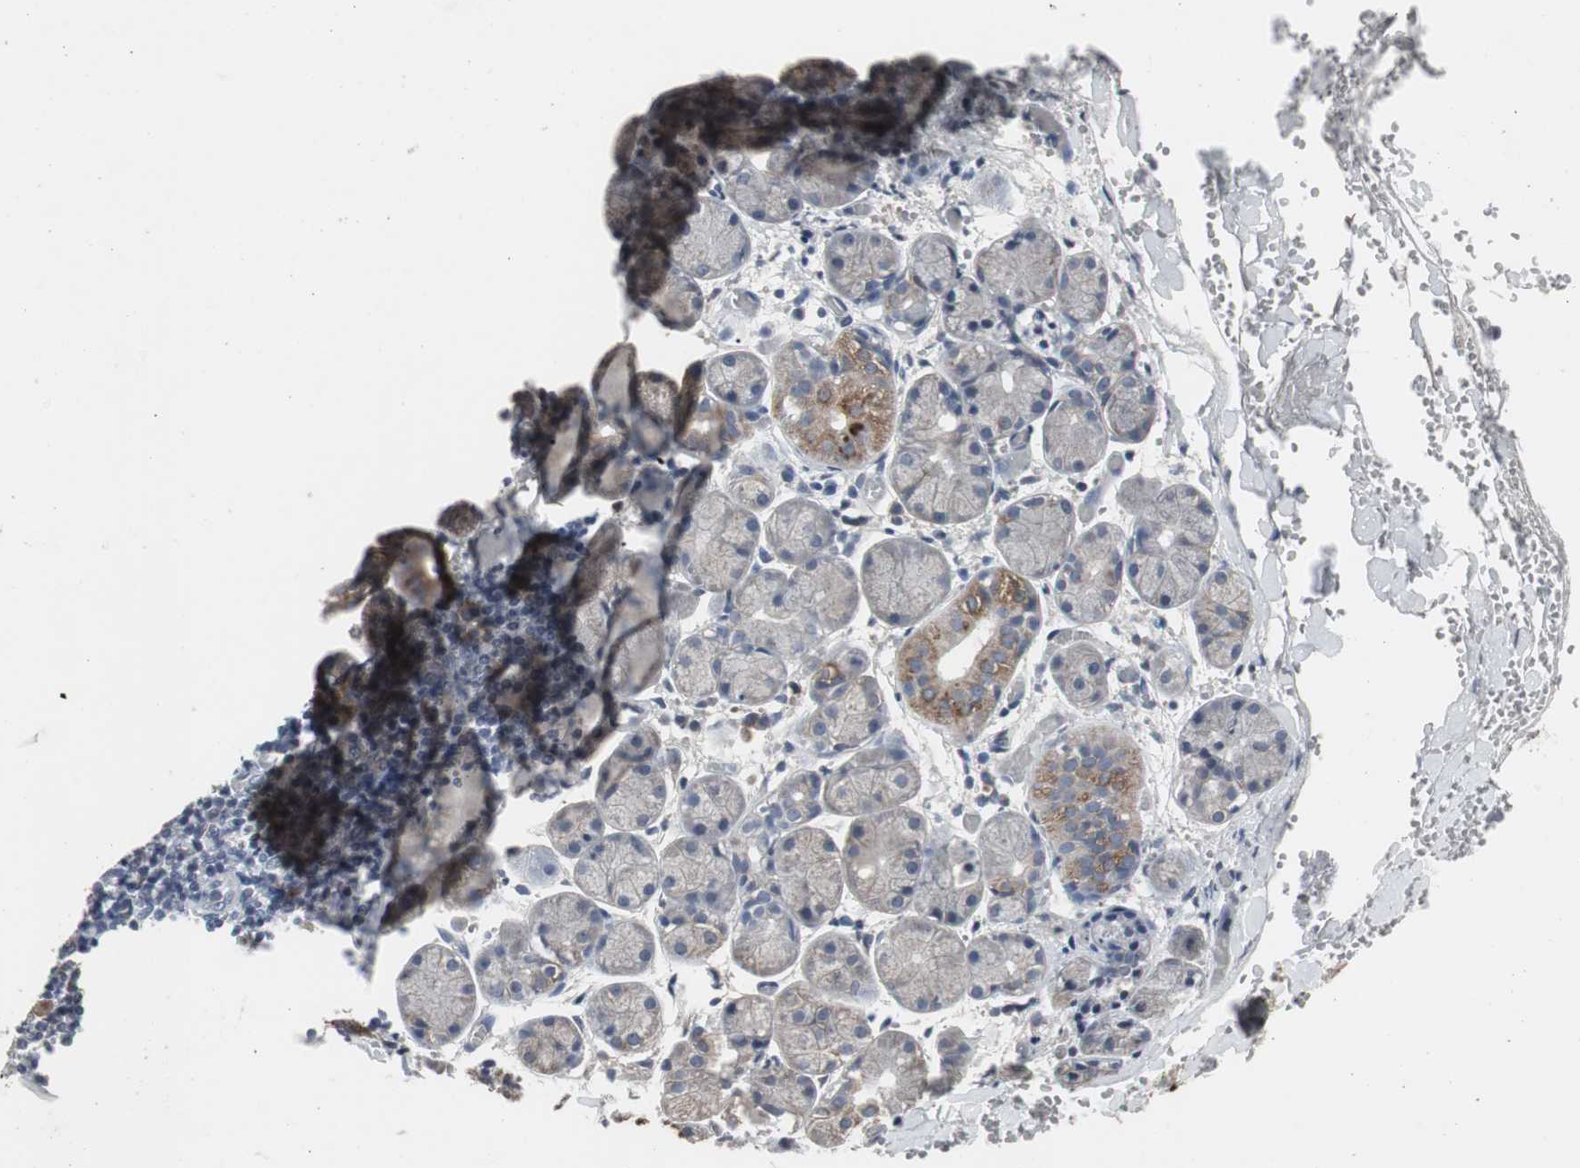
{"staining": {"intensity": "weak", "quantity": "25%-75%", "location": "cytoplasmic/membranous"}, "tissue": "salivary gland", "cell_type": "Glandular cells", "image_type": "normal", "snomed": [{"axis": "morphology", "description": "Normal tissue, NOS"}, {"axis": "topography", "description": "Salivary gland"}], "caption": "Protein positivity by immunohistochemistry (IHC) displays weak cytoplasmic/membranous expression in about 25%-75% of glandular cells in benign salivary gland. (DAB IHC, brown staining for protein, blue staining for nuclei).", "gene": "ACAA1", "patient": {"sex": "female", "age": 24}}